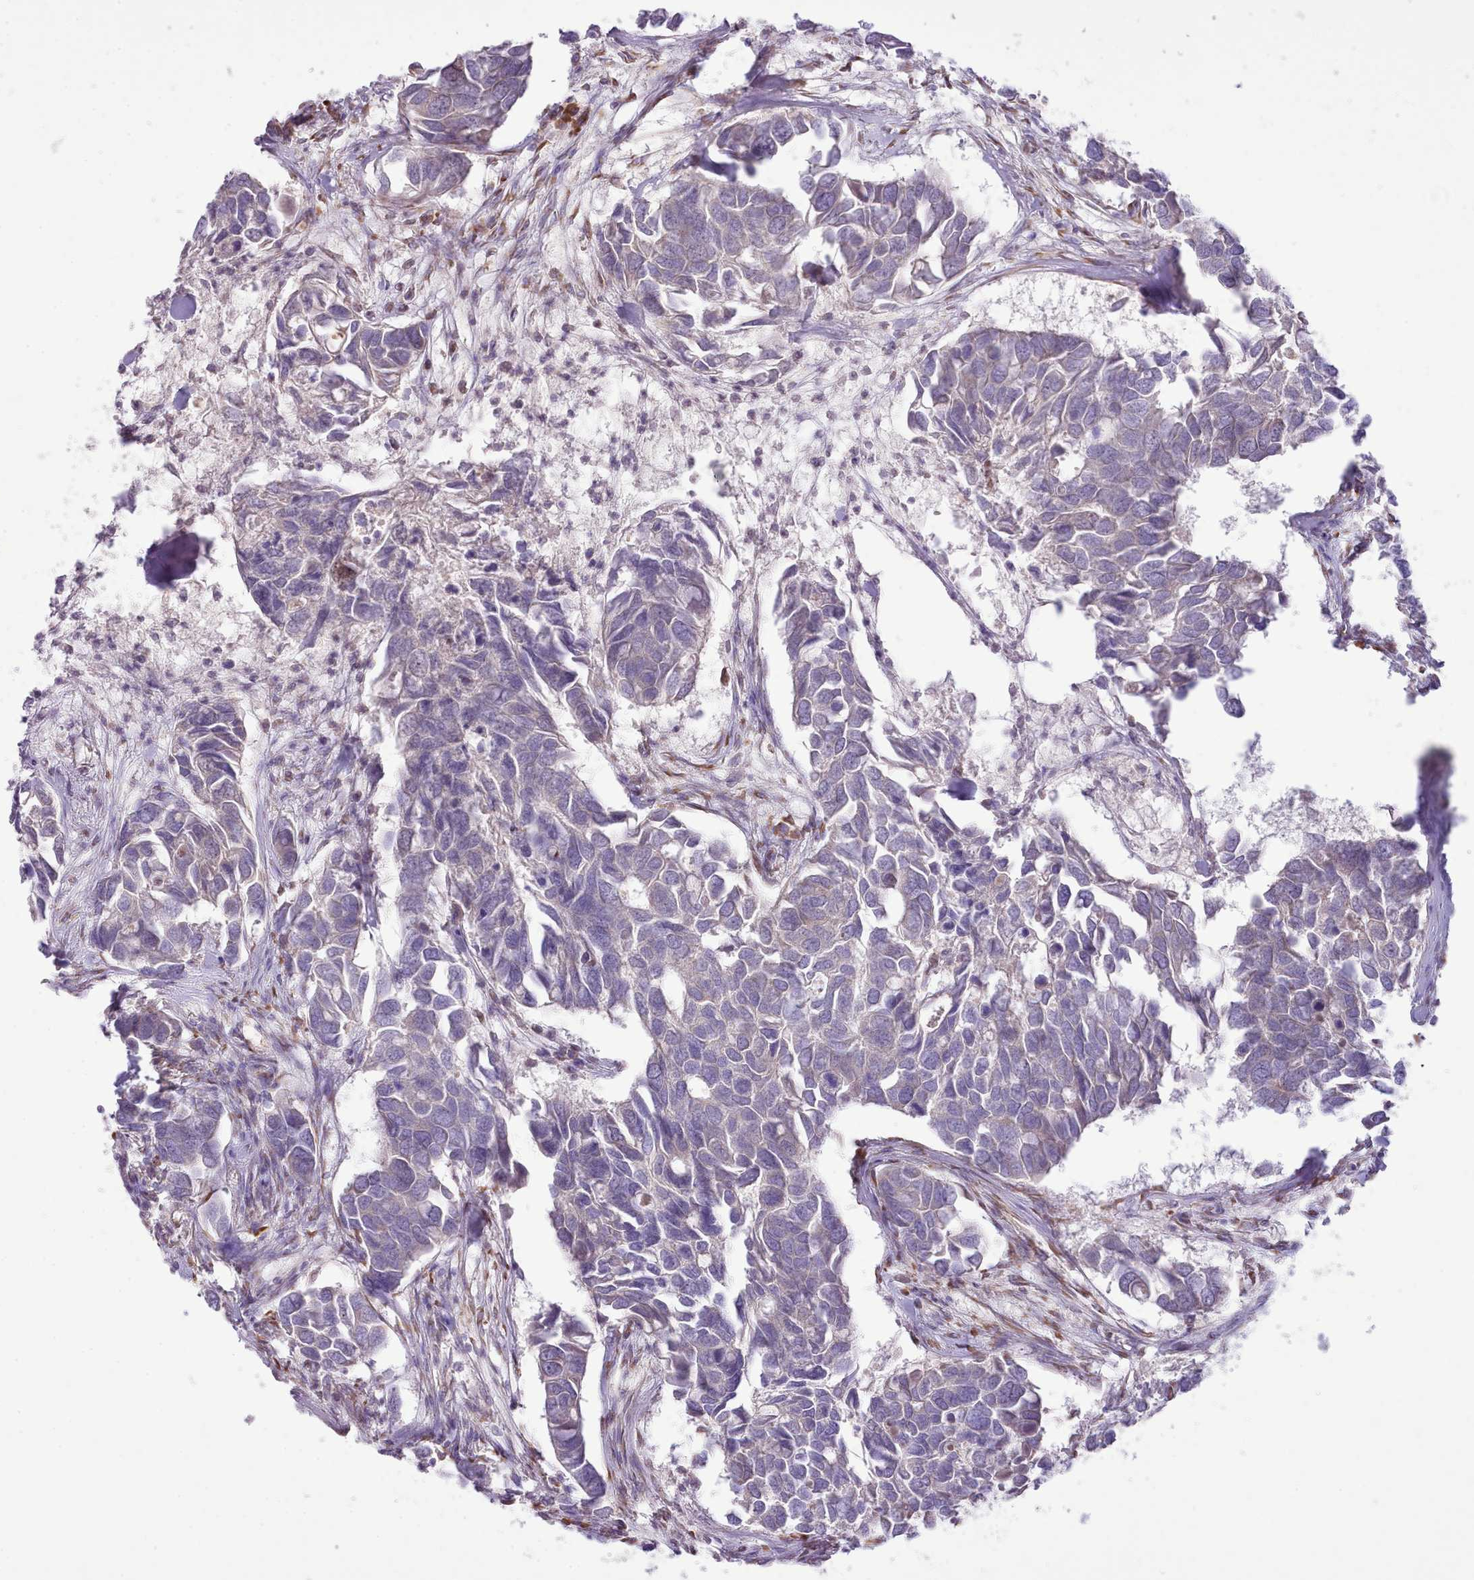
{"staining": {"intensity": "negative", "quantity": "none", "location": "none"}, "tissue": "breast cancer", "cell_type": "Tumor cells", "image_type": "cancer", "snomed": [{"axis": "morphology", "description": "Duct carcinoma"}, {"axis": "topography", "description": "Breast"}], "caption": "Immunohistochemistry photomicrograph of intraductal carcinoma (breast) stained for a protein (brown), which shows no positivity in tumor cells.", "gene": "CCL1", "patient": {"sex": "female", "age": 83}}